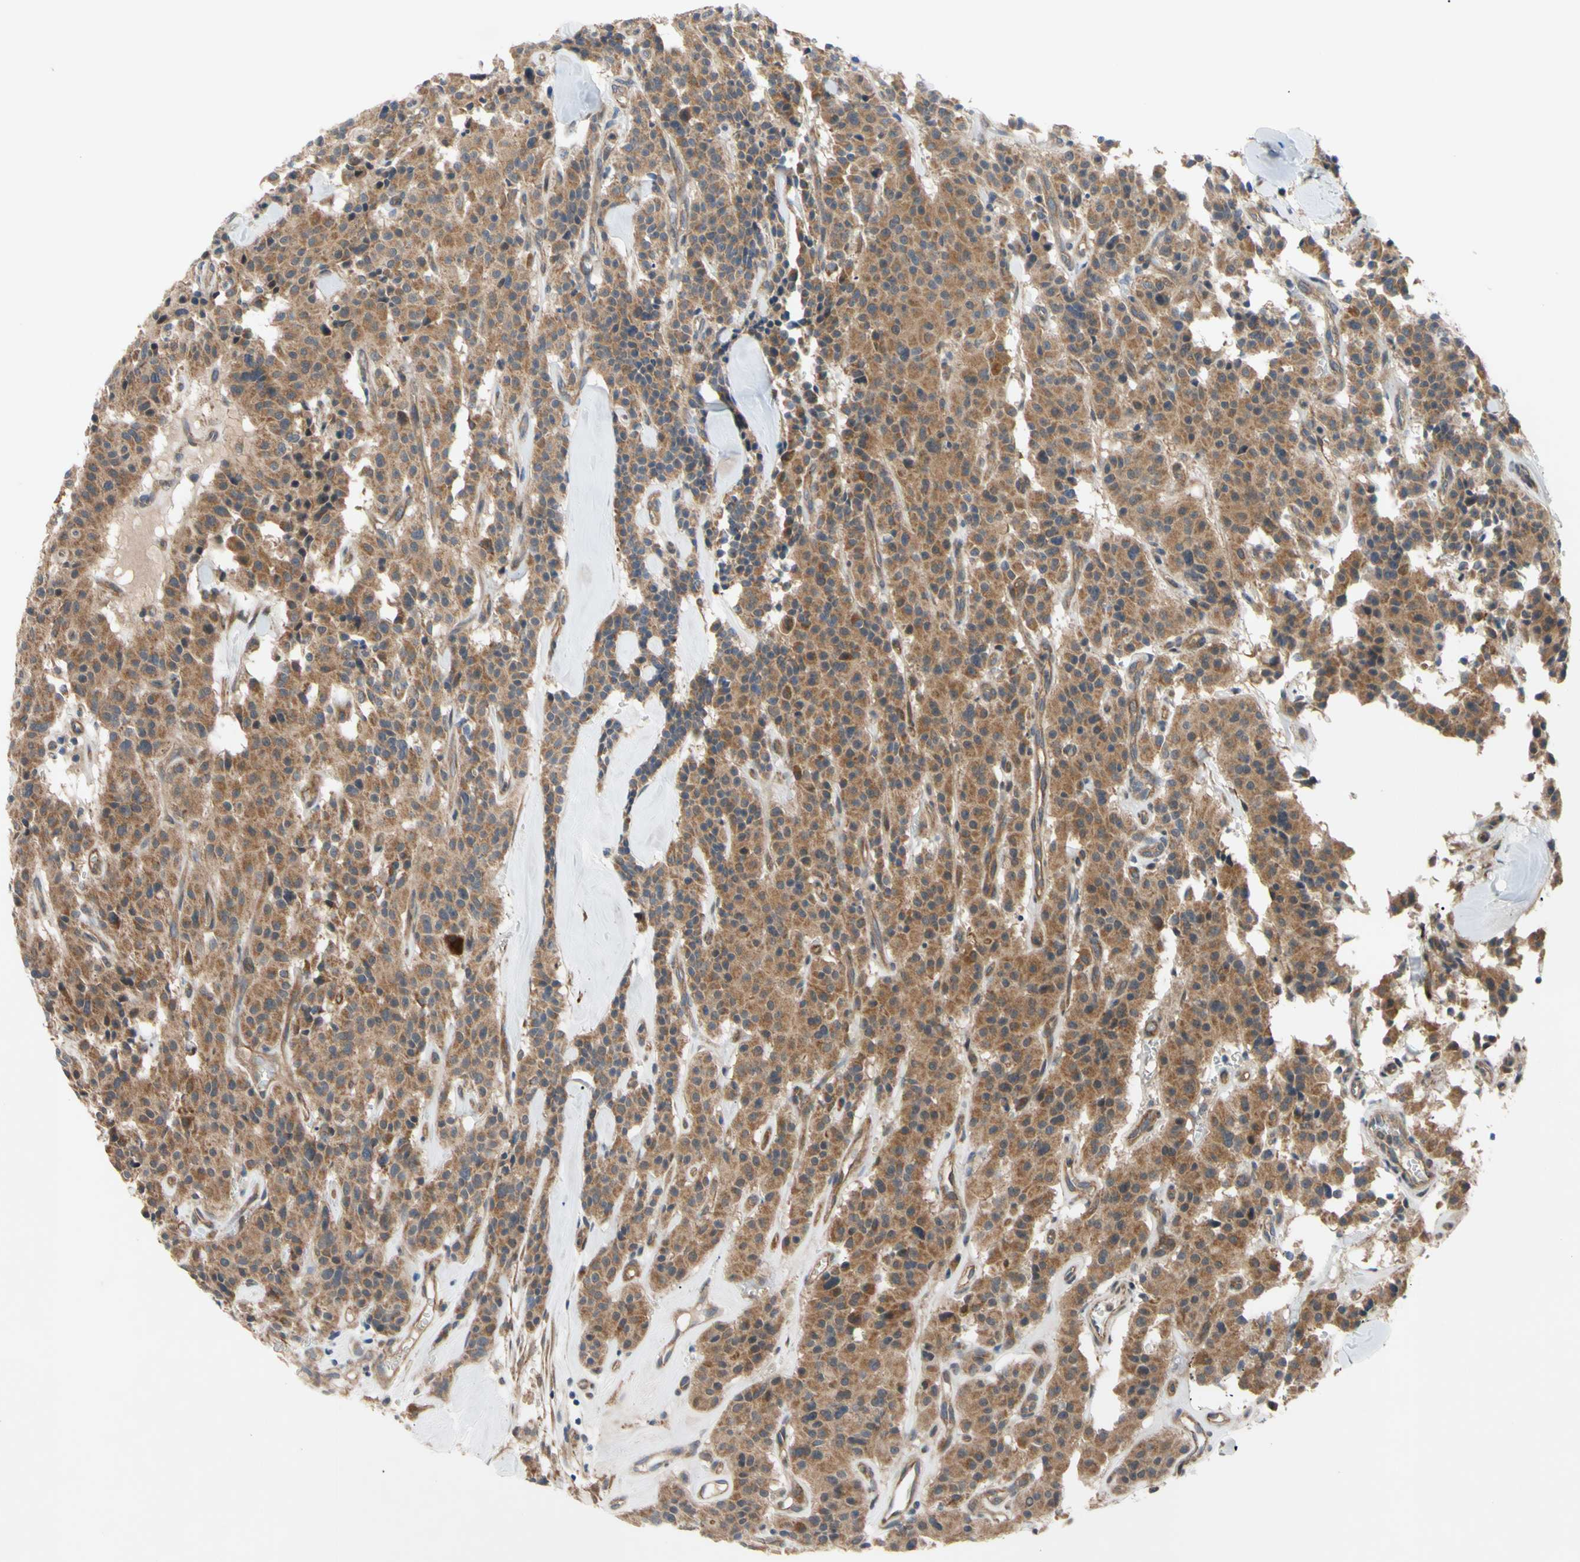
{"staining": {"intensity": "moderate", "quantity": ">75%", "location": "cytoplasmic/membranous"}, "tissue": "carcinoid", "cell_type": "Tumor cells", "image_type": "cancer", "snomed": [{"axis": "morphology", "description": "Carcinoid, malignant, NOS"}, {"axis": "topography", "description": "Lung"}], "caption": "Carcinoid stained with a protein marker reveals moderate staining in tumor cells.", "gene": "SVIL", "patient": {"sex": "male", "age": 30}}